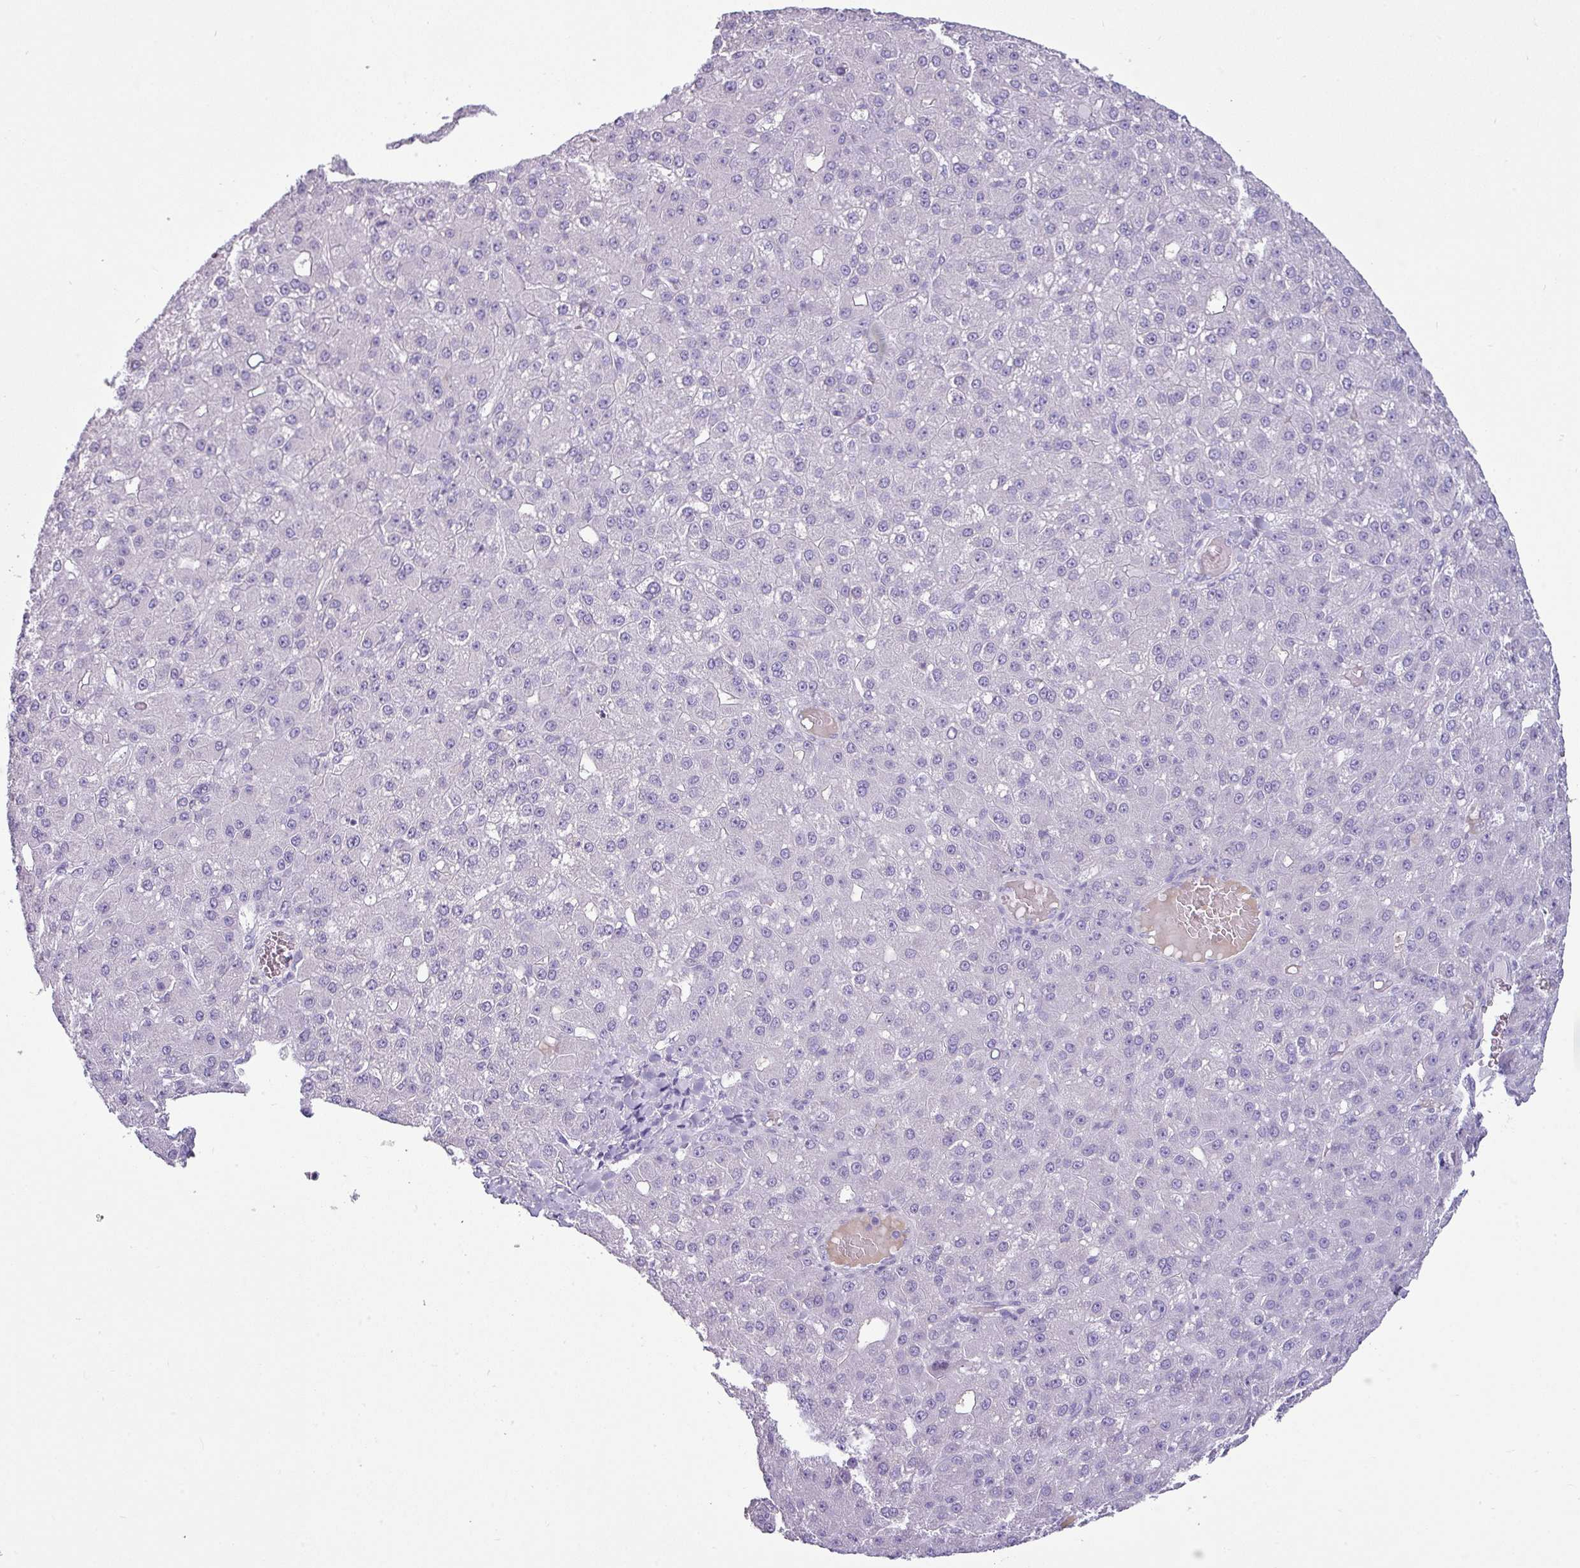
{"staining": {"intensity": "negative", "quantity": "none", "location": "none"}, "tissue": "liver cancer", "cell_type": "Tumor cells", "image_type": "cancer", "snomed": [{"axis": "morphology", "description": "Carcinoma, Hepatocellular, NOS"}, {"axis": "topography", "description": "Liver"}], "caption": "Immunohistochemistry (IHC) of human liver cancer reveals no positivity in tumor cells.", "gene": "VCX2", "patient": {"sex": "male", "age": 67}}